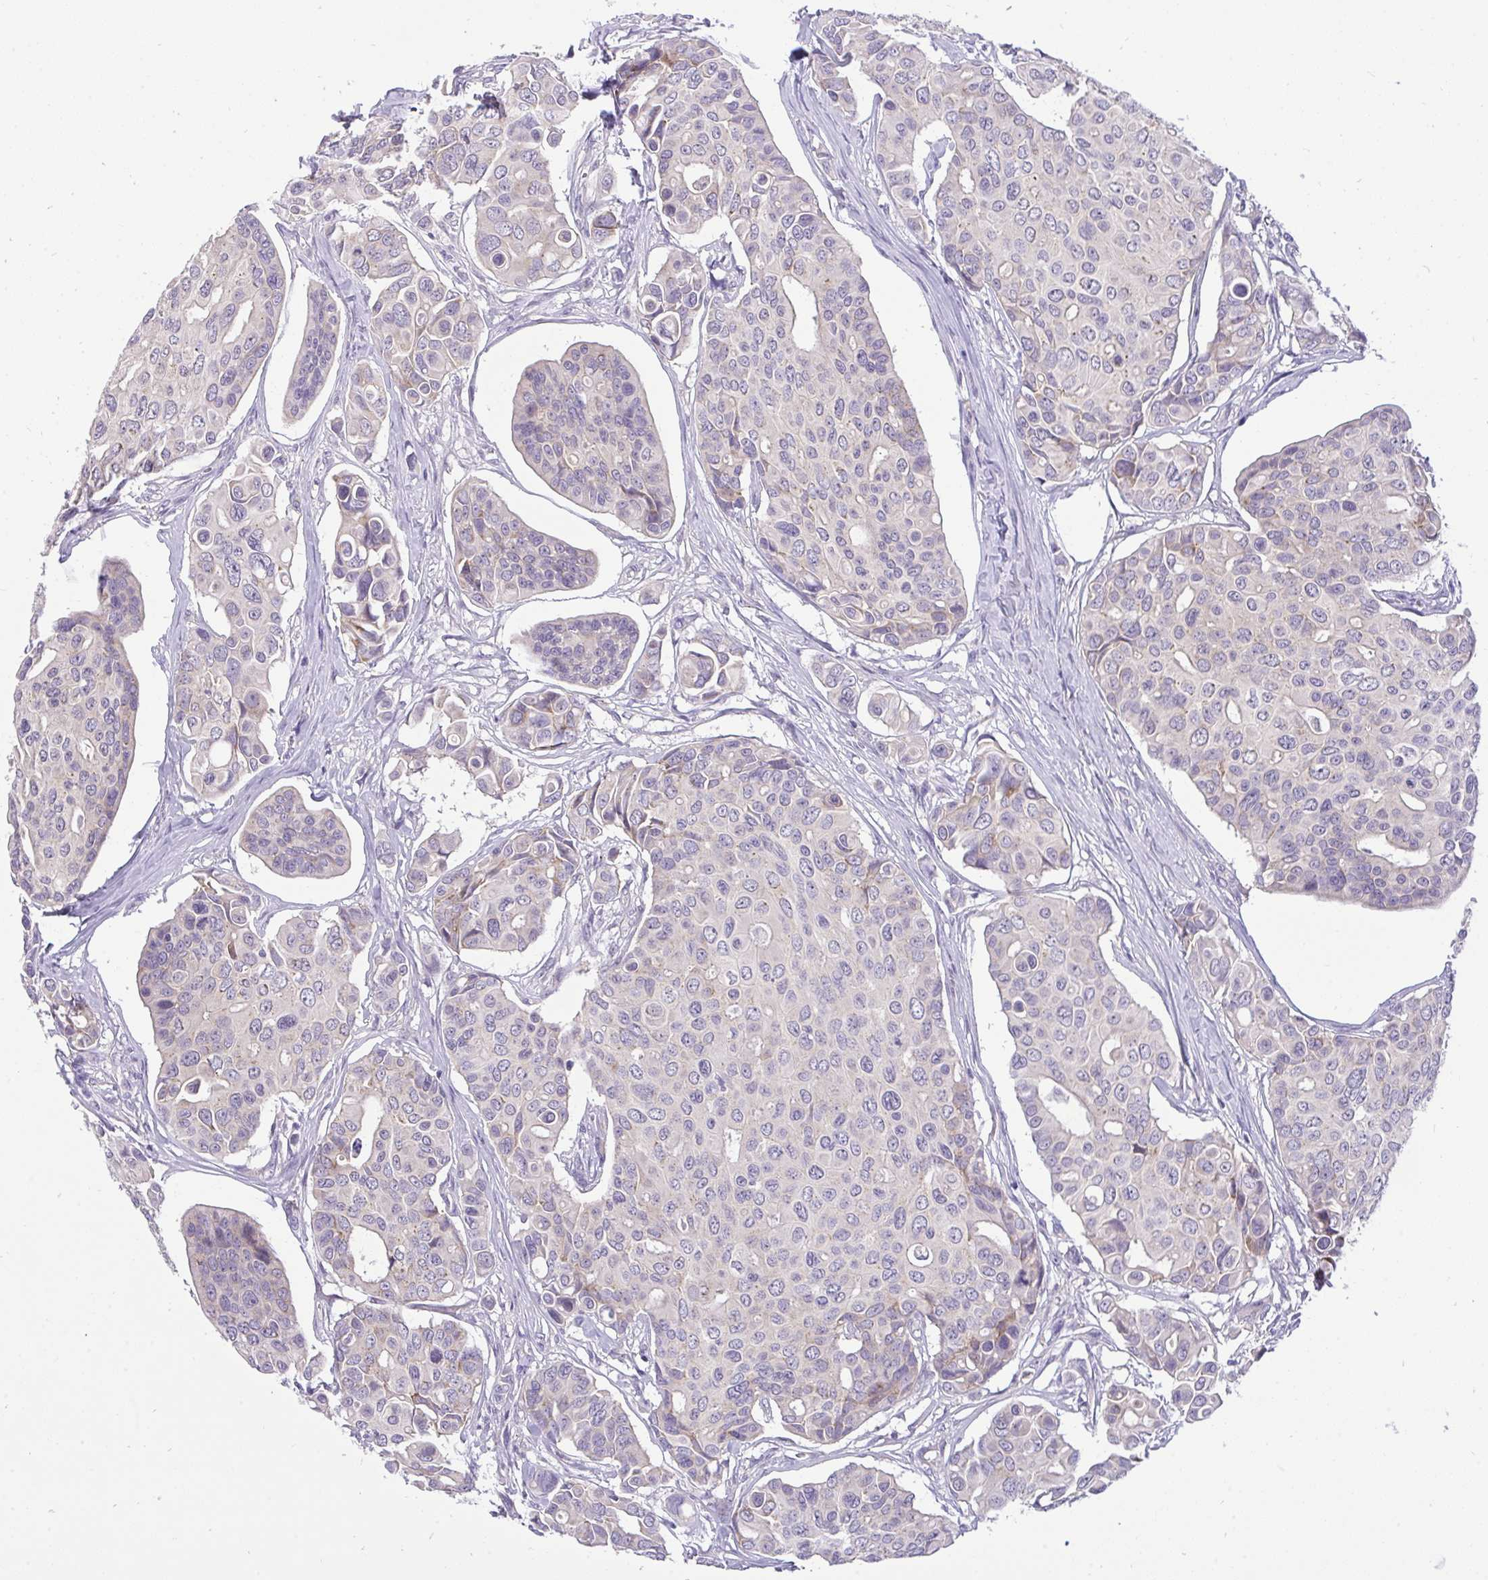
{"staining": {"intensity": "negative", "quantity": "none", "location": "none"}, "tissue": "breast cancer", "cell_type": "Tumor cells", "image_type": "cancer", "snomed": [{"axis": "morphology", "description": "Normal tissue, NOS"}, {"axis": "morphology", "description": "Duct carcinoma"}, {"axis": "topography", "description": "Skin"}, {"axis": "topography", "description": "Breast"}], "caption": "Image shows no significant protein staining in tumor cells of infiltrating ductal carcinoma (breast).", "gene": "VGLL3", "patient": {"sex": "female", "age": 54}}